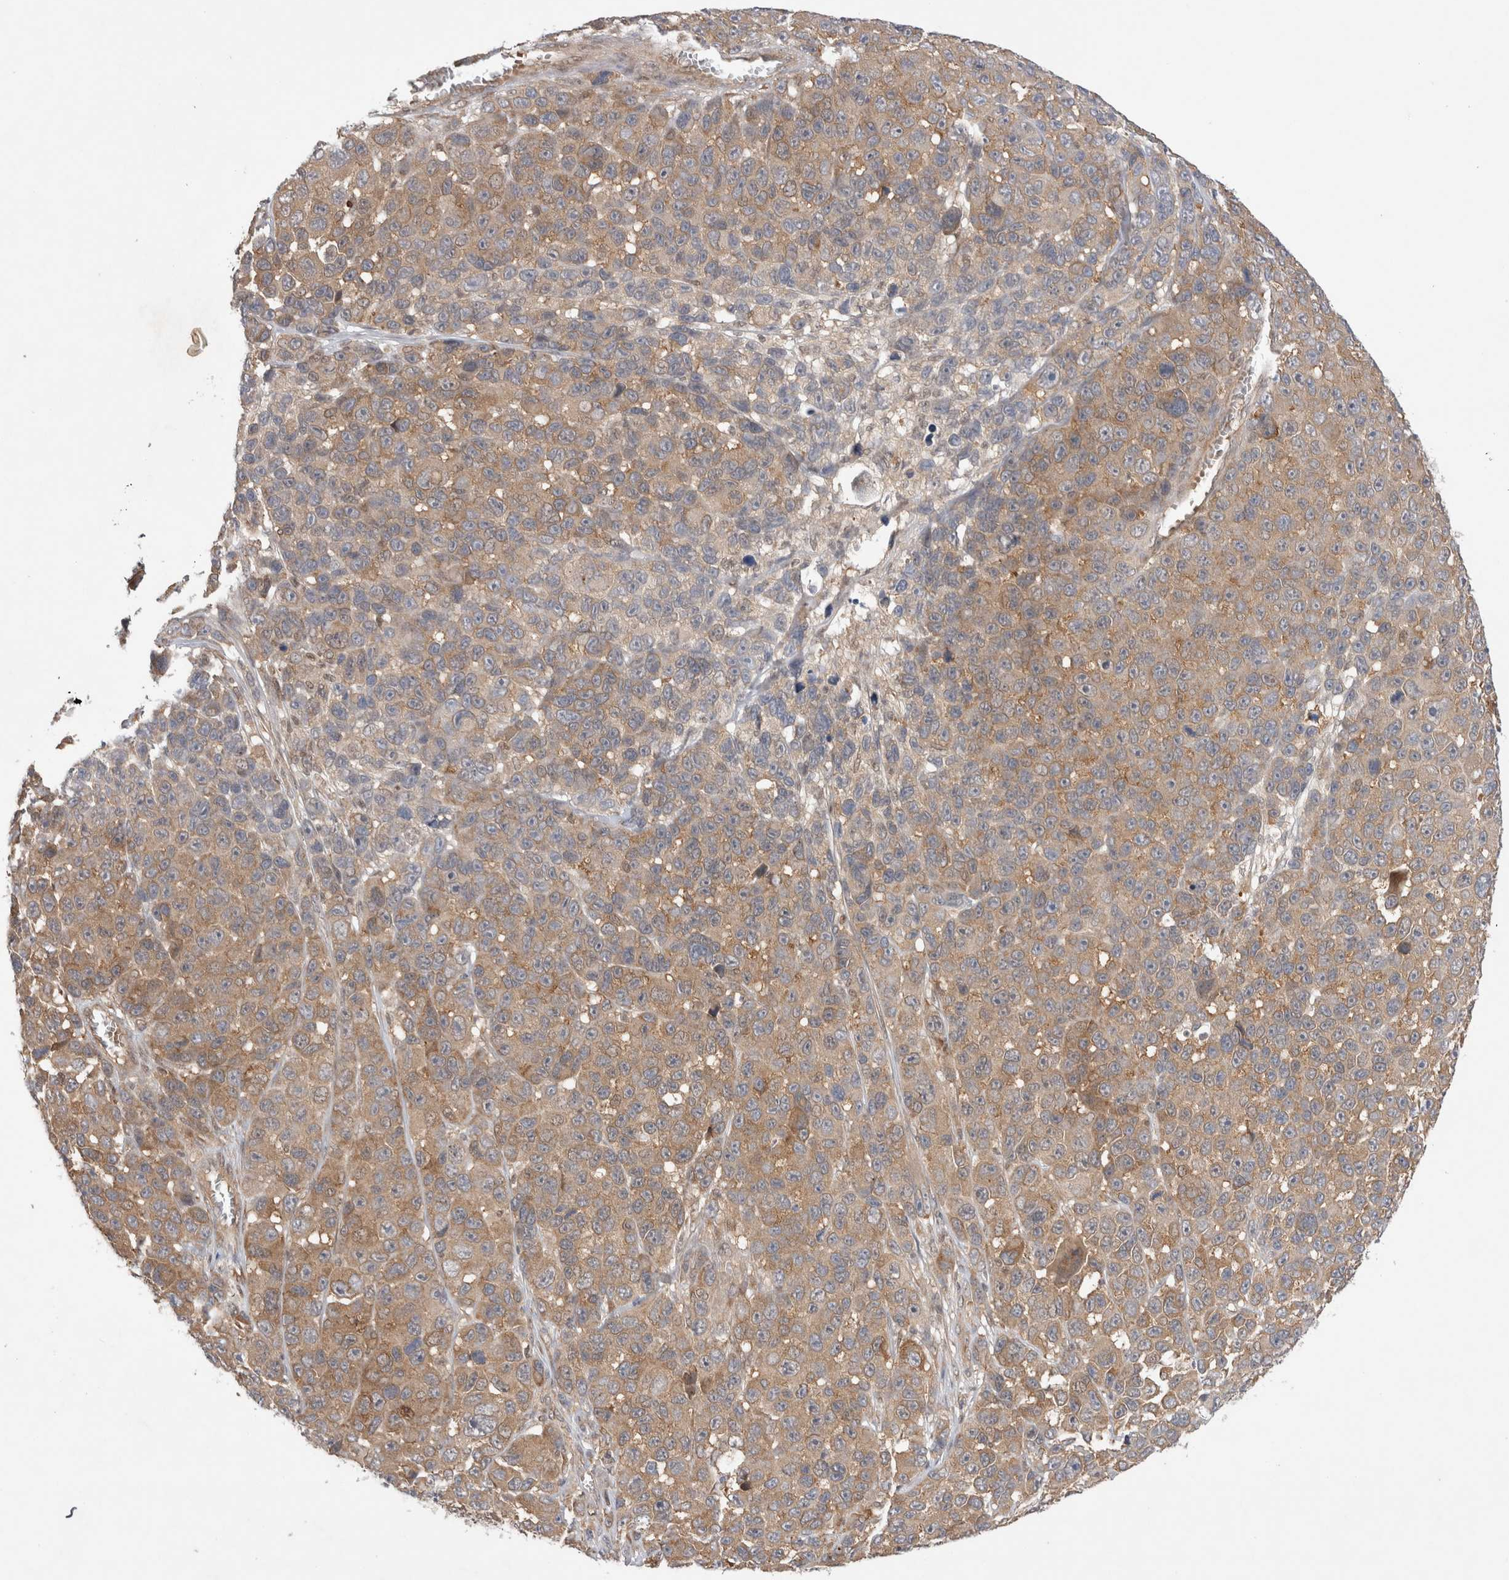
{"staining": {"intensity": "weak", "quantity": ">75%", "location": "cytoplasmic/membranous"}, "tissue": "melanoma", "cell_type": "Tumor cells", "image_type": "cancer", "snomed": [{"axis": "morphology", "description": "Malignant melanoma, NOS"}, {"axis": "topography", "description": "Skin"}], "caption": "Protein staining of melanoma tissue displays weak cytoplasmic/membranous expression in approximately >75% of tumor cells. The staining is performed using DAB (3,3'-diaminobenzidine) brown chromogen to label protein expression. The nuclei are counter-stained blue using hematoxylin.", "gene": "EIF3E", "patient": {"sex": "male", "age": 53}}